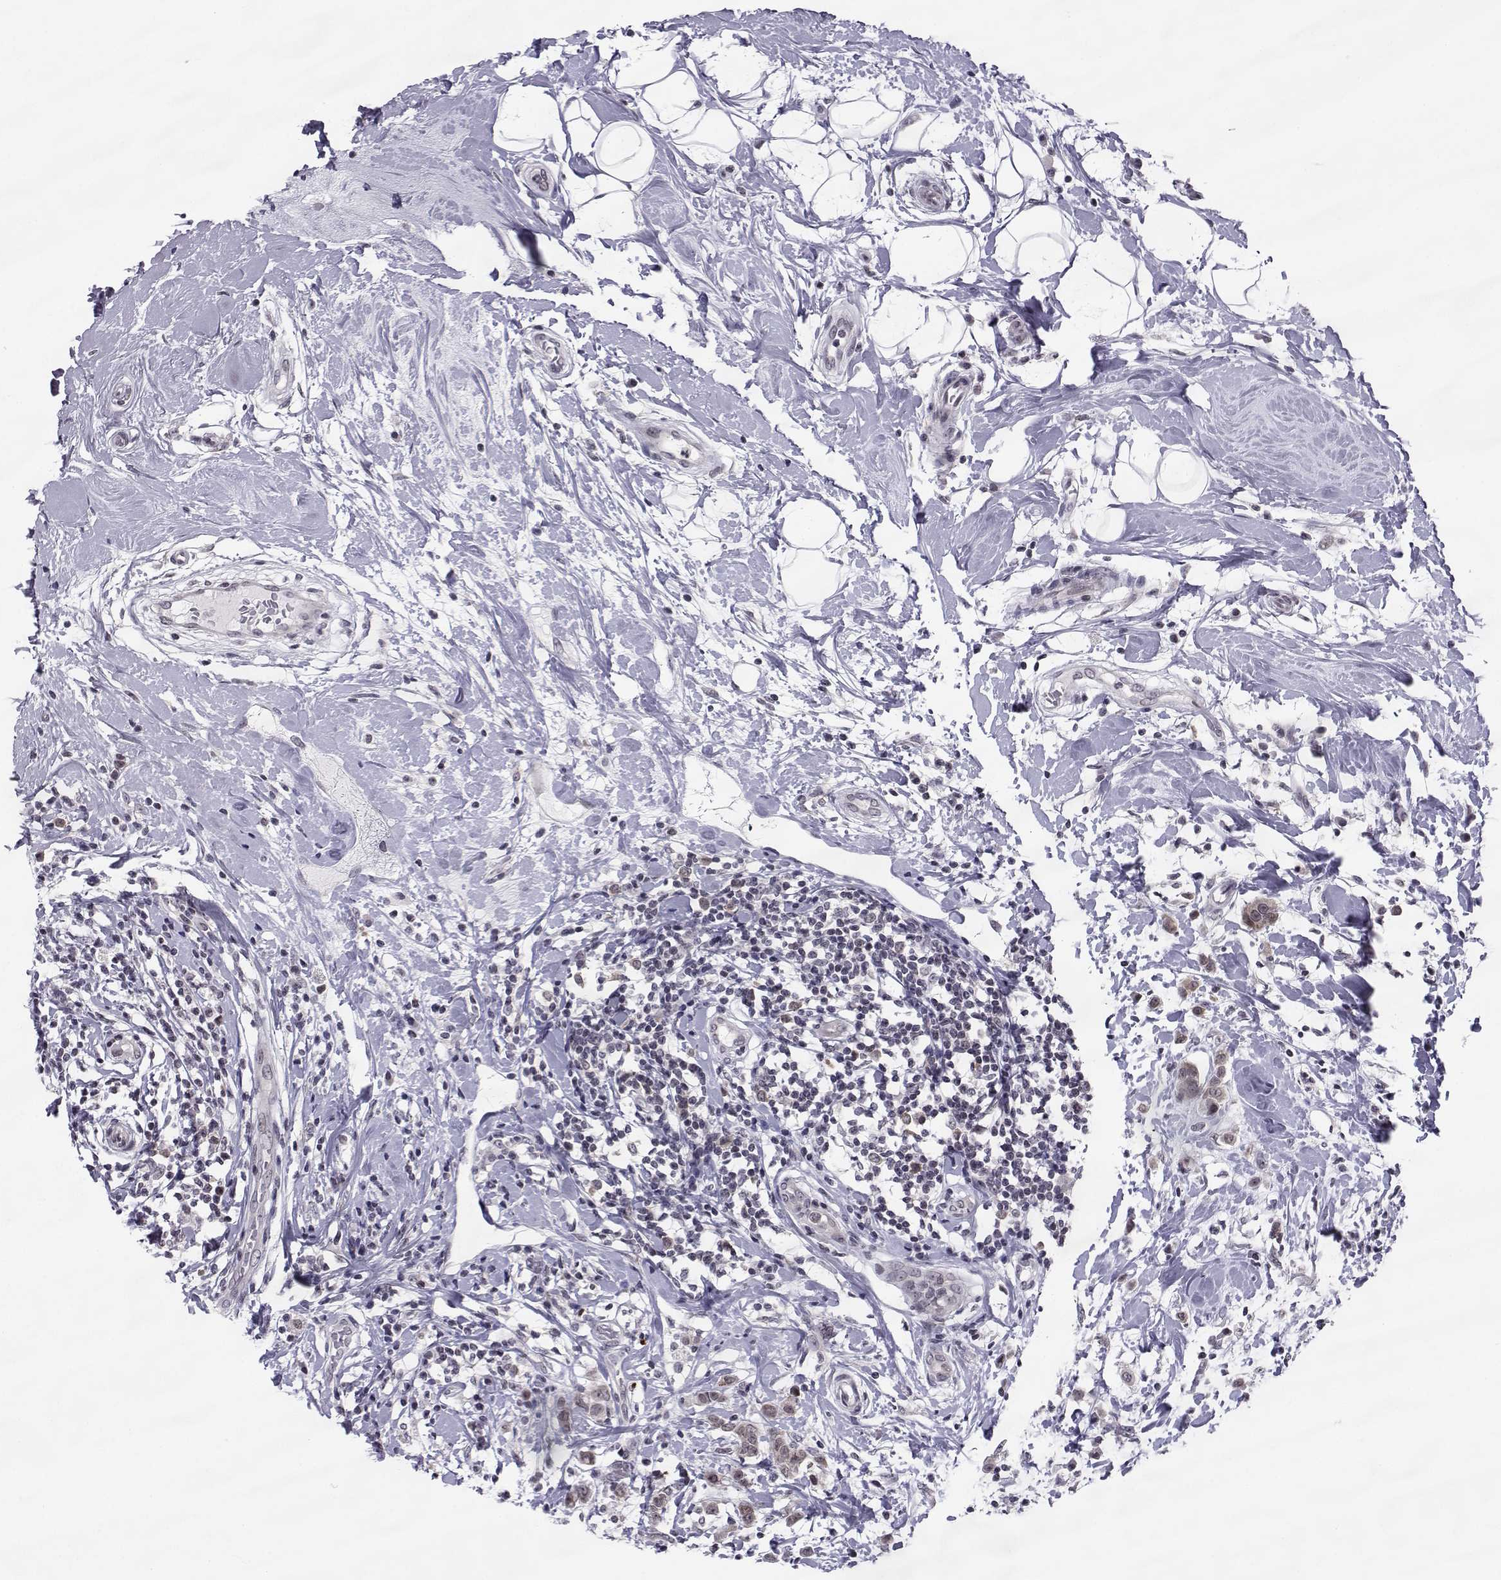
{"staining": {"intensity": "weak", "quantity": "25%-75%", "location": "cytoplasmic/membranous"}, "tissue": "breast cancer", "cell_type": "Tumor cells", "image_type": "cancer", "snomed": [{"axis": "morphology", "description": "Duct carcinoma"}, {"axis": "topography", "description": "Breast"}], "caption": "Brown immunohistochemical staining in breast cancer shows weak cytoplasmic/membranous expression in approximately 25%-75% of tumor cells. The staining was performed using DAB to visualize the protein expression in brown, while the nuclei were stained in blue with hematoxylin (Magnification: 20x).", "gene": "MARCHF4", "patient": {"sex": "female", "age": 27}}